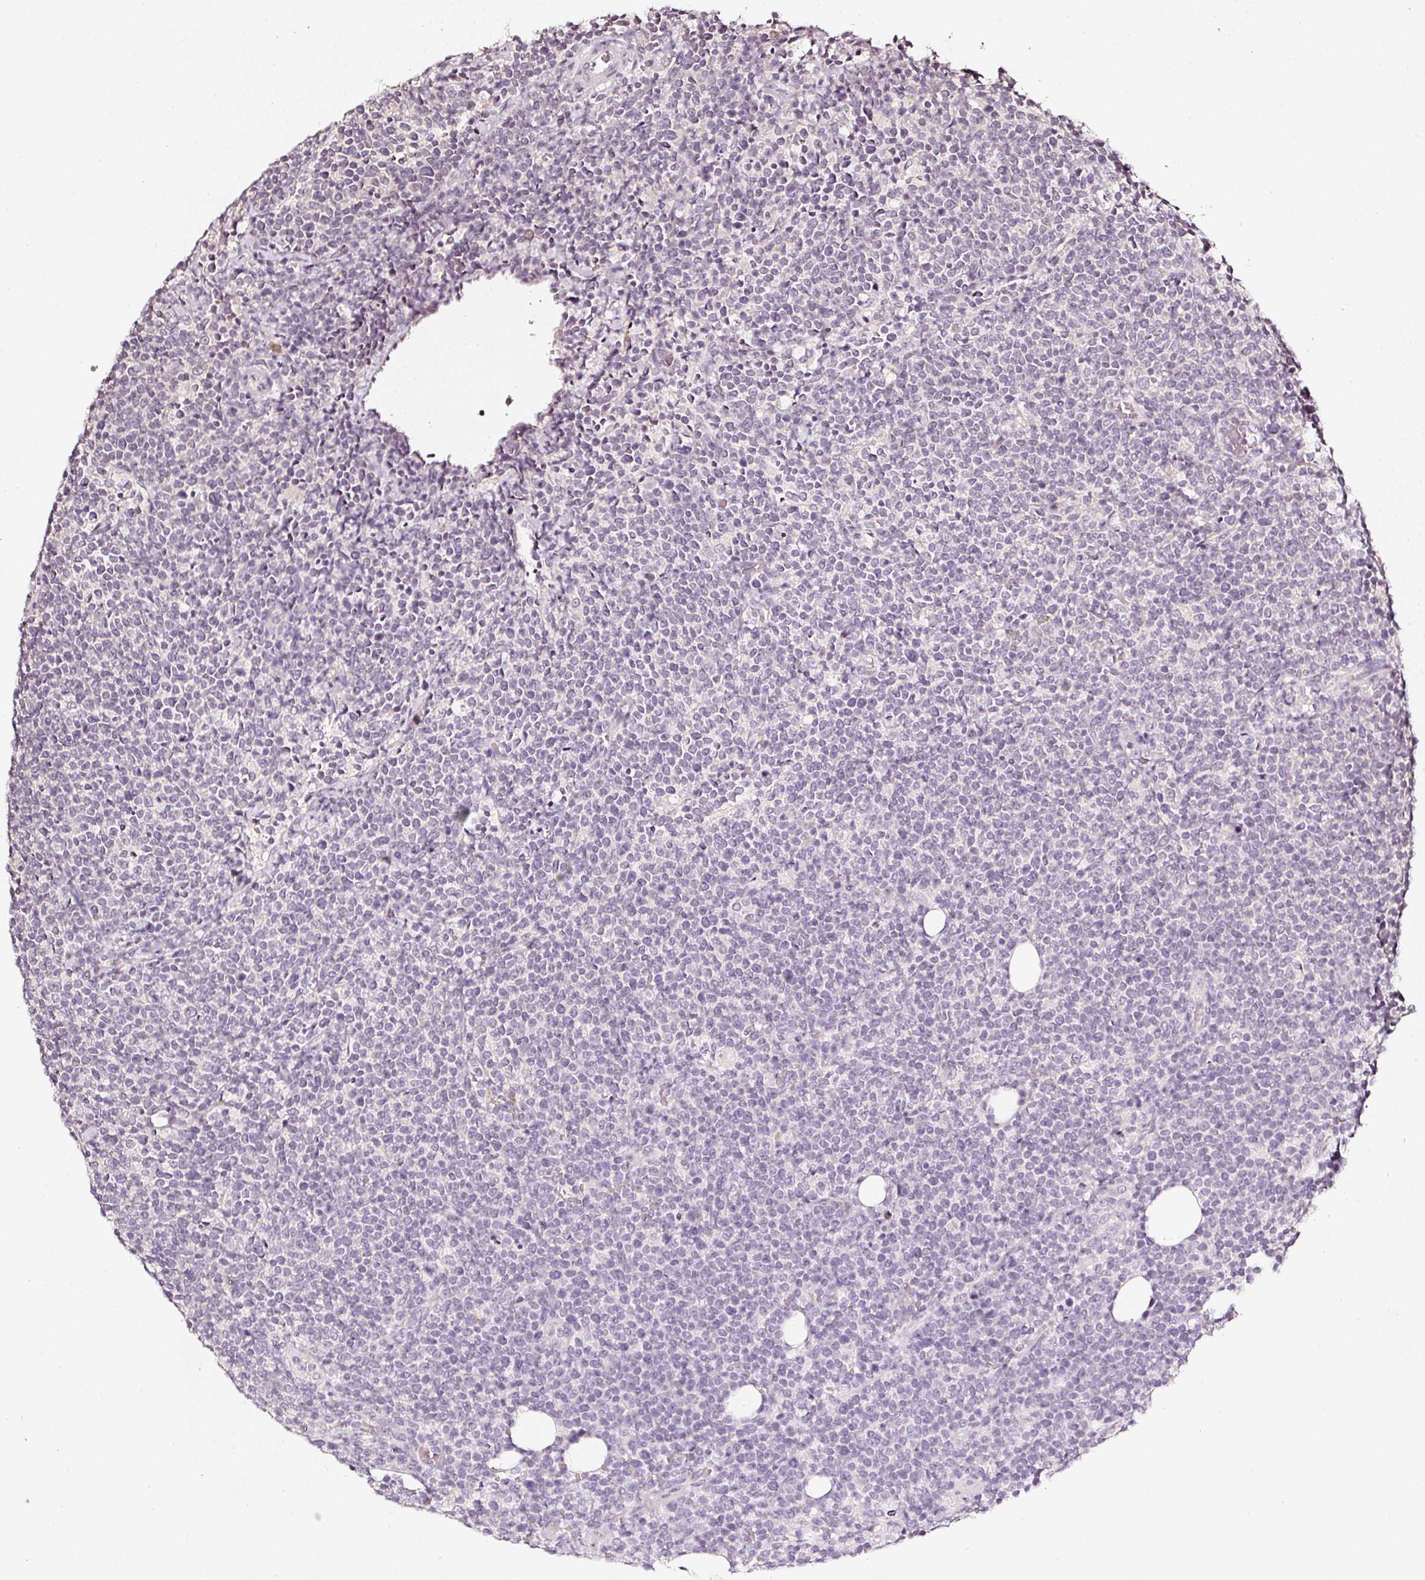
{"staining": {"intensity": "negative", "quantity": "none", "location": "none"}, "tissue": "lymphoma", "cell_type": "Tumor cells", "image_type": "cancer", "snomed": [{"axis": "morphology", "description": "Malignant lymphoma, non-Hodgkin's type, High grade"}, {"axis": "topography", "description": "Lymph node"}], "caption": "Image shows no protein expression in tumor cells of lymphoma tissue.", "gene": "NTRK1", "patient": {"sex": "male", "age": 61}}